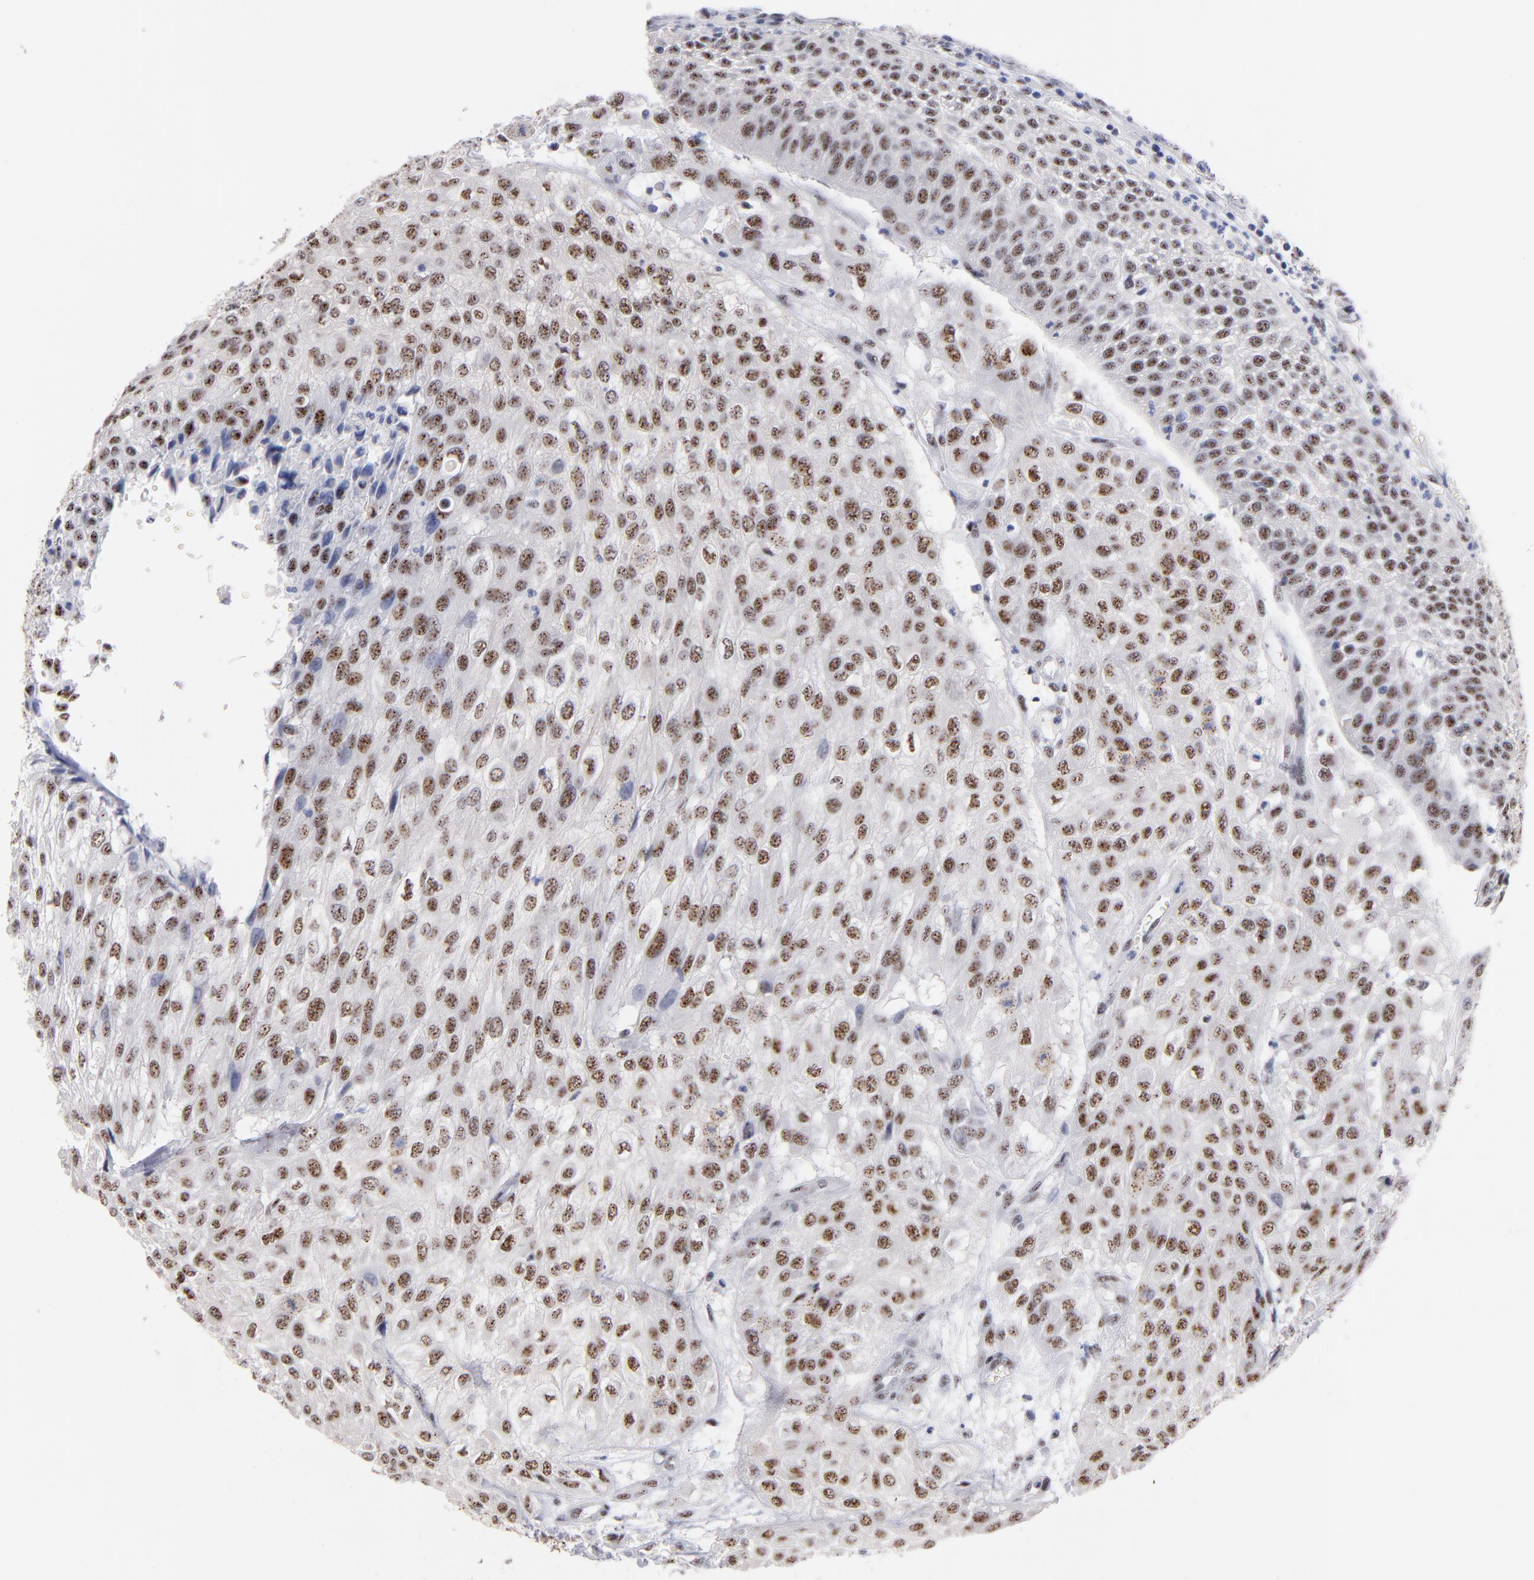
{"staining": {"intensity": "moderate", "quantity": ">75%", "location": "nuclear"}, "tissue": "urothelial cancer", "cell_type": "Tumor cells", "image_type": "cancer", "snomed": [{"axis": "morphology", "description": "Urothelial carcinoma, High grade"}, {"axis": "topography", "description": "Urinary bladder"}], "caption": "Moderate nuclear positivity is present in approximately >75% of tumor cells in urothelial cancer. (DAB (3,3'-diaminobenzidine) = brown stain, brightfield microscopy at high magnification).", "gene": "RAF1", "patient": {"sex": "male", "age": 57}}